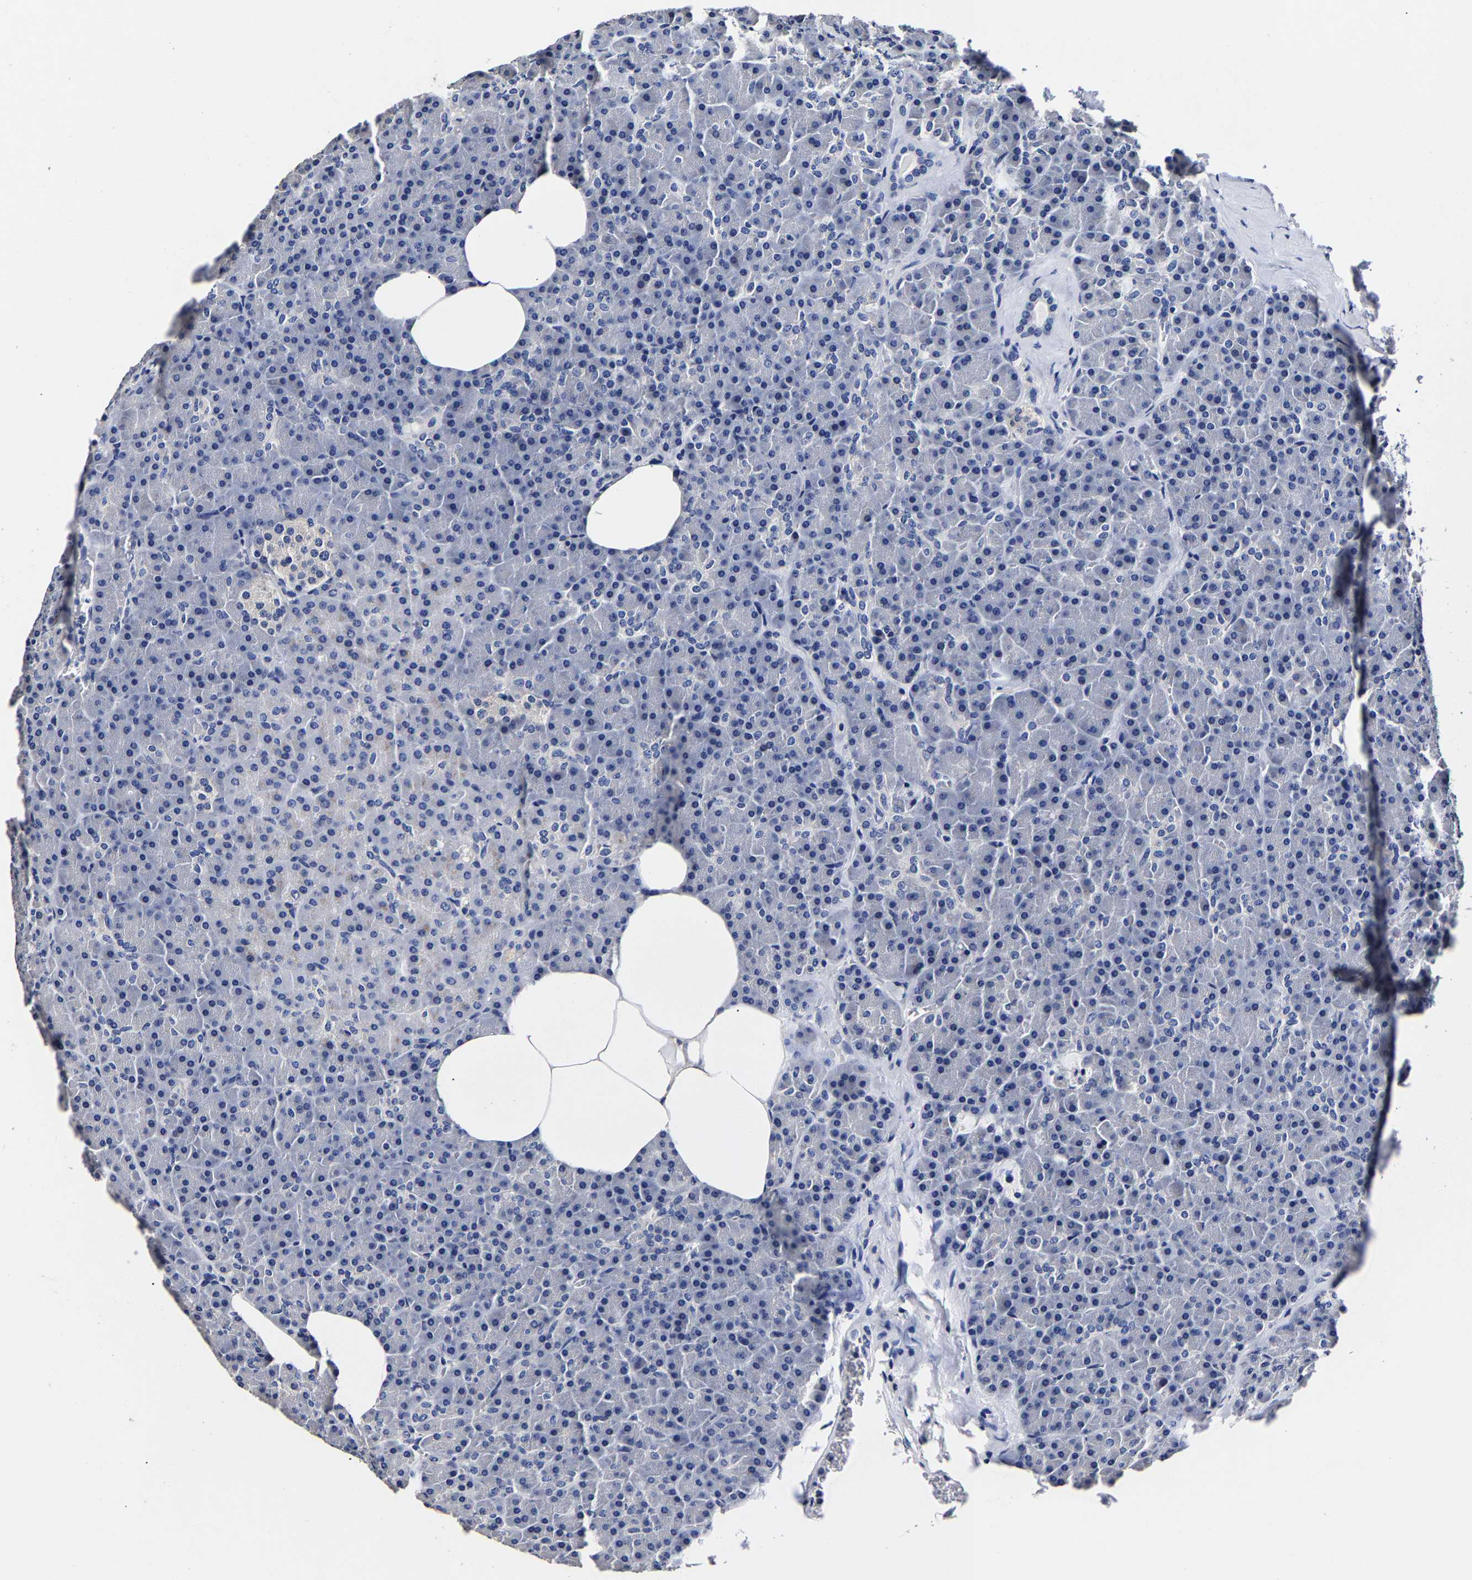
{"staining": {"intensity": "negative", "quantity": "none", "location": "none"}, "tissue": "pancreas", "cell_type": "Exocrine glandular cells", "image_type": "normal", "snomed": [{"axis": "morphology", "description": "Normal tissue, NOS"}, {"axis": "morphology", "description": "Carcinoid, malignant, NOS"}, {"axis": "topography", "description": "Pancreas"}], "caption": "DAB immunohistochemical staining of benign pancreas shows no significant positivity in exocrine glandular cells.", "gene": "AKAP4", "patient": {"sex": "female", "age": 35}}